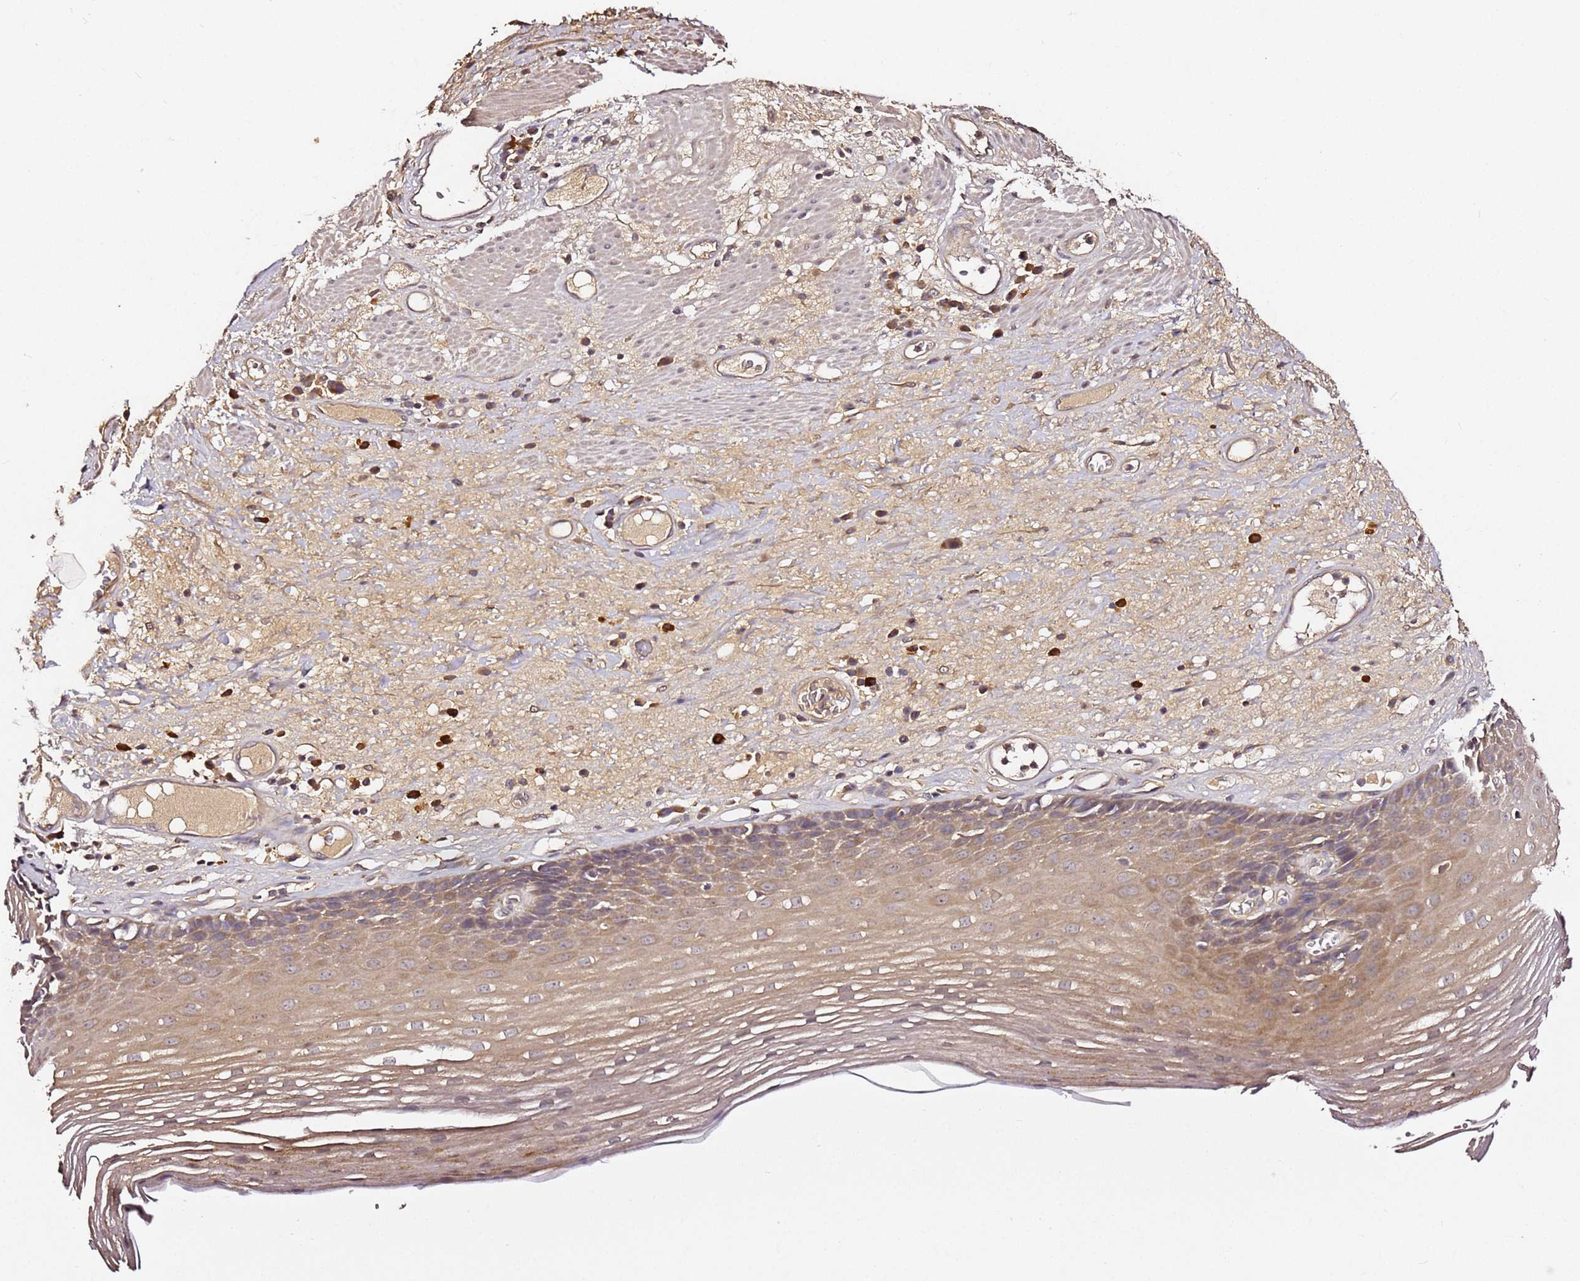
{"staining": {"intensity": "moderate", "quantity": ">75%", "location": "cytoplasmic/membranous"}, "tissue": "esophagus", "cell_type": "Squamous epithelial cells", "image_type": "normal", "snomed": [{"axis": "morphology", "description": "Normal tissue, NOS"}, {"axis": "topography", "description": "Esophagus"}], "caption": "Squamous epithelial cells demonstrate medium levels of moderate cytoplasmic/membranous expression in about >75% of cells in benign human esophagus. The protein of interest is stained brown, and the nuclei are stained in blue (DAB IHC with brightfield microscopy, high magnification).", "gene": "C6orf136", "patient": {"sex": "male", "age": 62}}